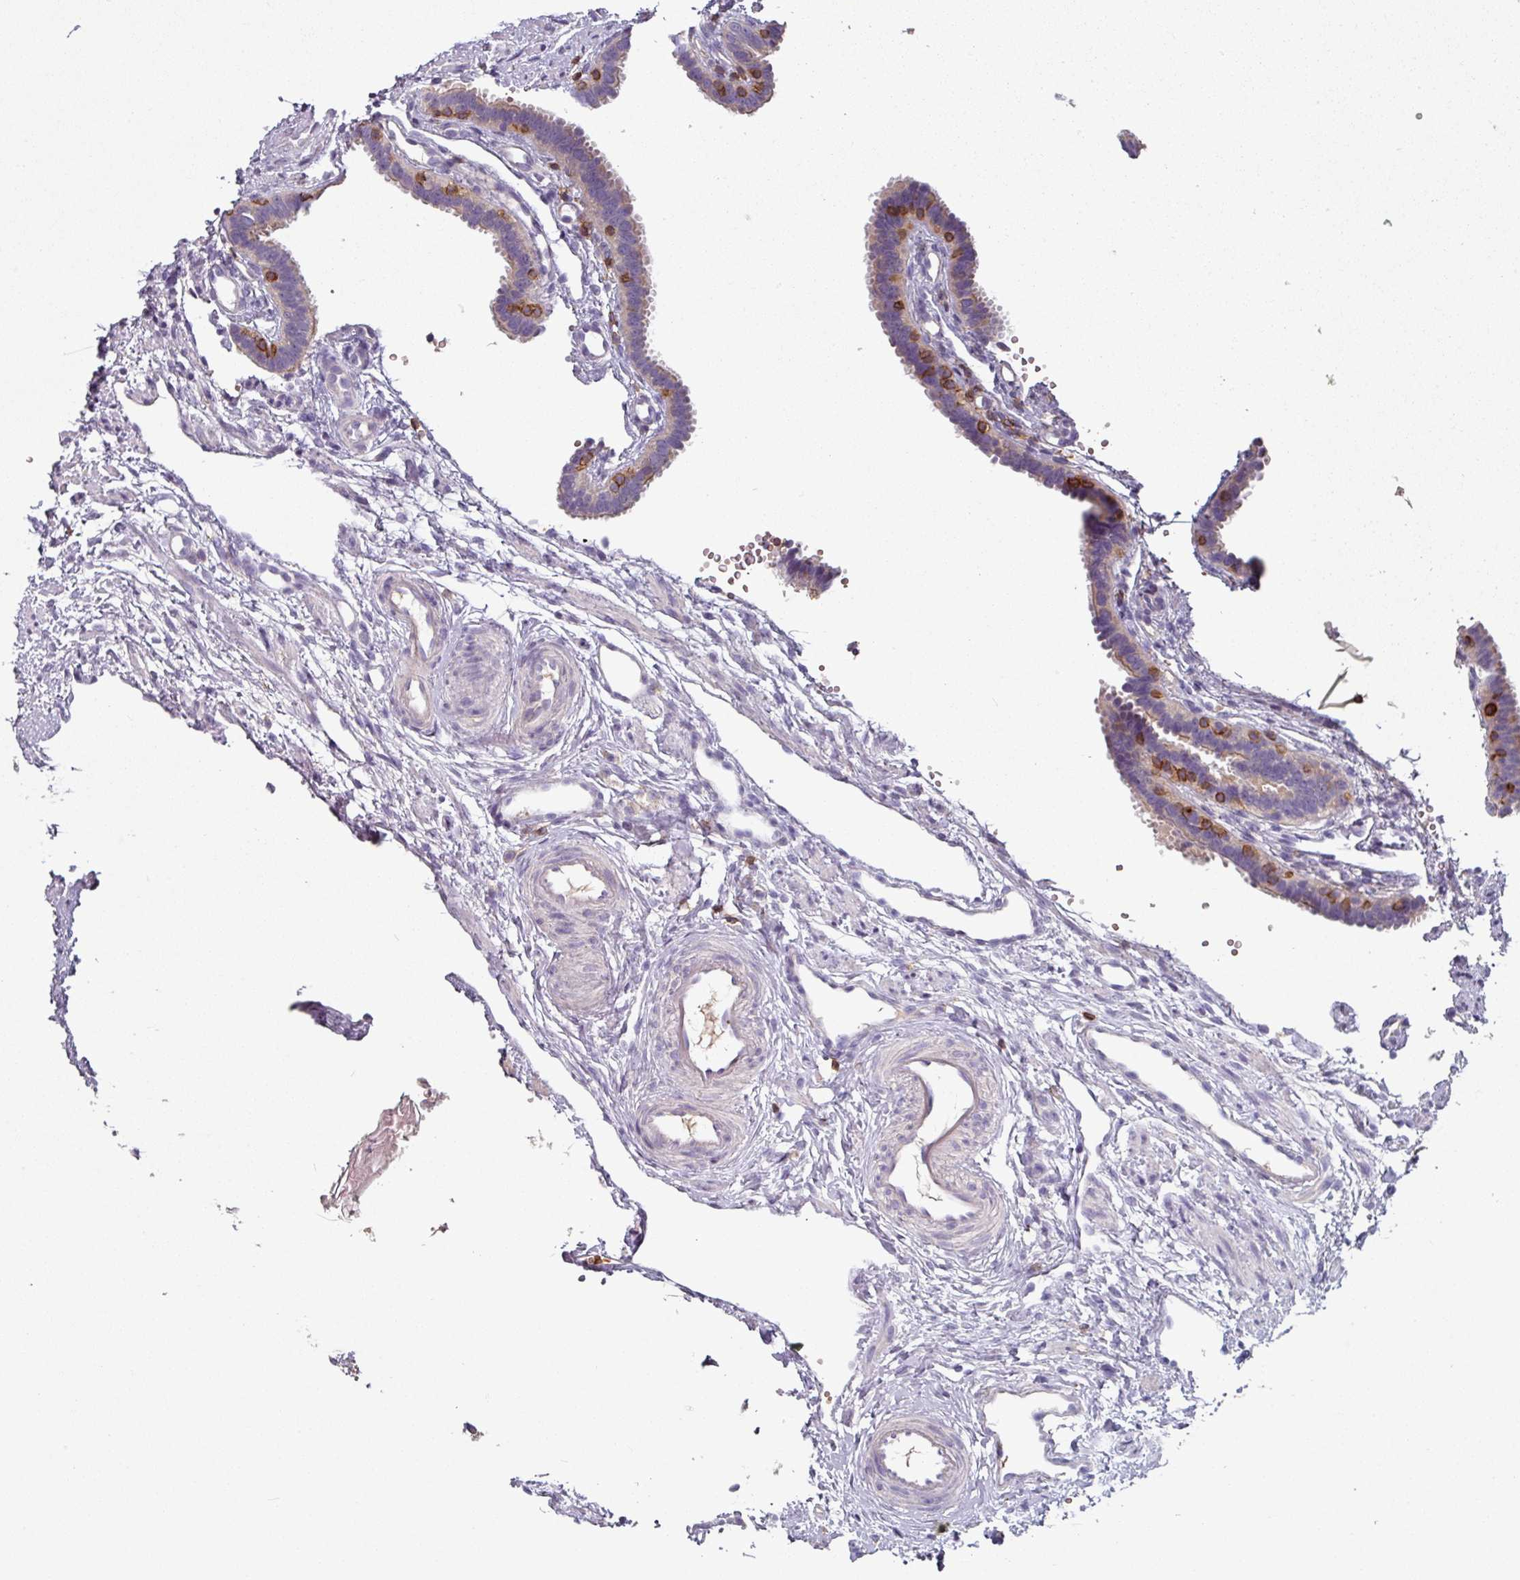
{"staining": {"intensity": "moderate", "quantity": "<25%", "location": "cytoplasmic/membranous"}, "tissue": "fallopian tube", "cell_type": "Glandular cells", "image_type": "normal", "snomed": [{"axis": "morphology", "description": "Normal tissue, NOS"}, {"axis": "topography", "description": "Fallopian tube"}], "caption": "IHC micrograph of unremarkable human fallopian tube stained for a protein (brown), which shows low levels of moderate cytoplasmic/membranous positivity in approximately <25% of glandular cells.", "gene": "CD3G", "patient": {"sex": "female", "age": 37}}